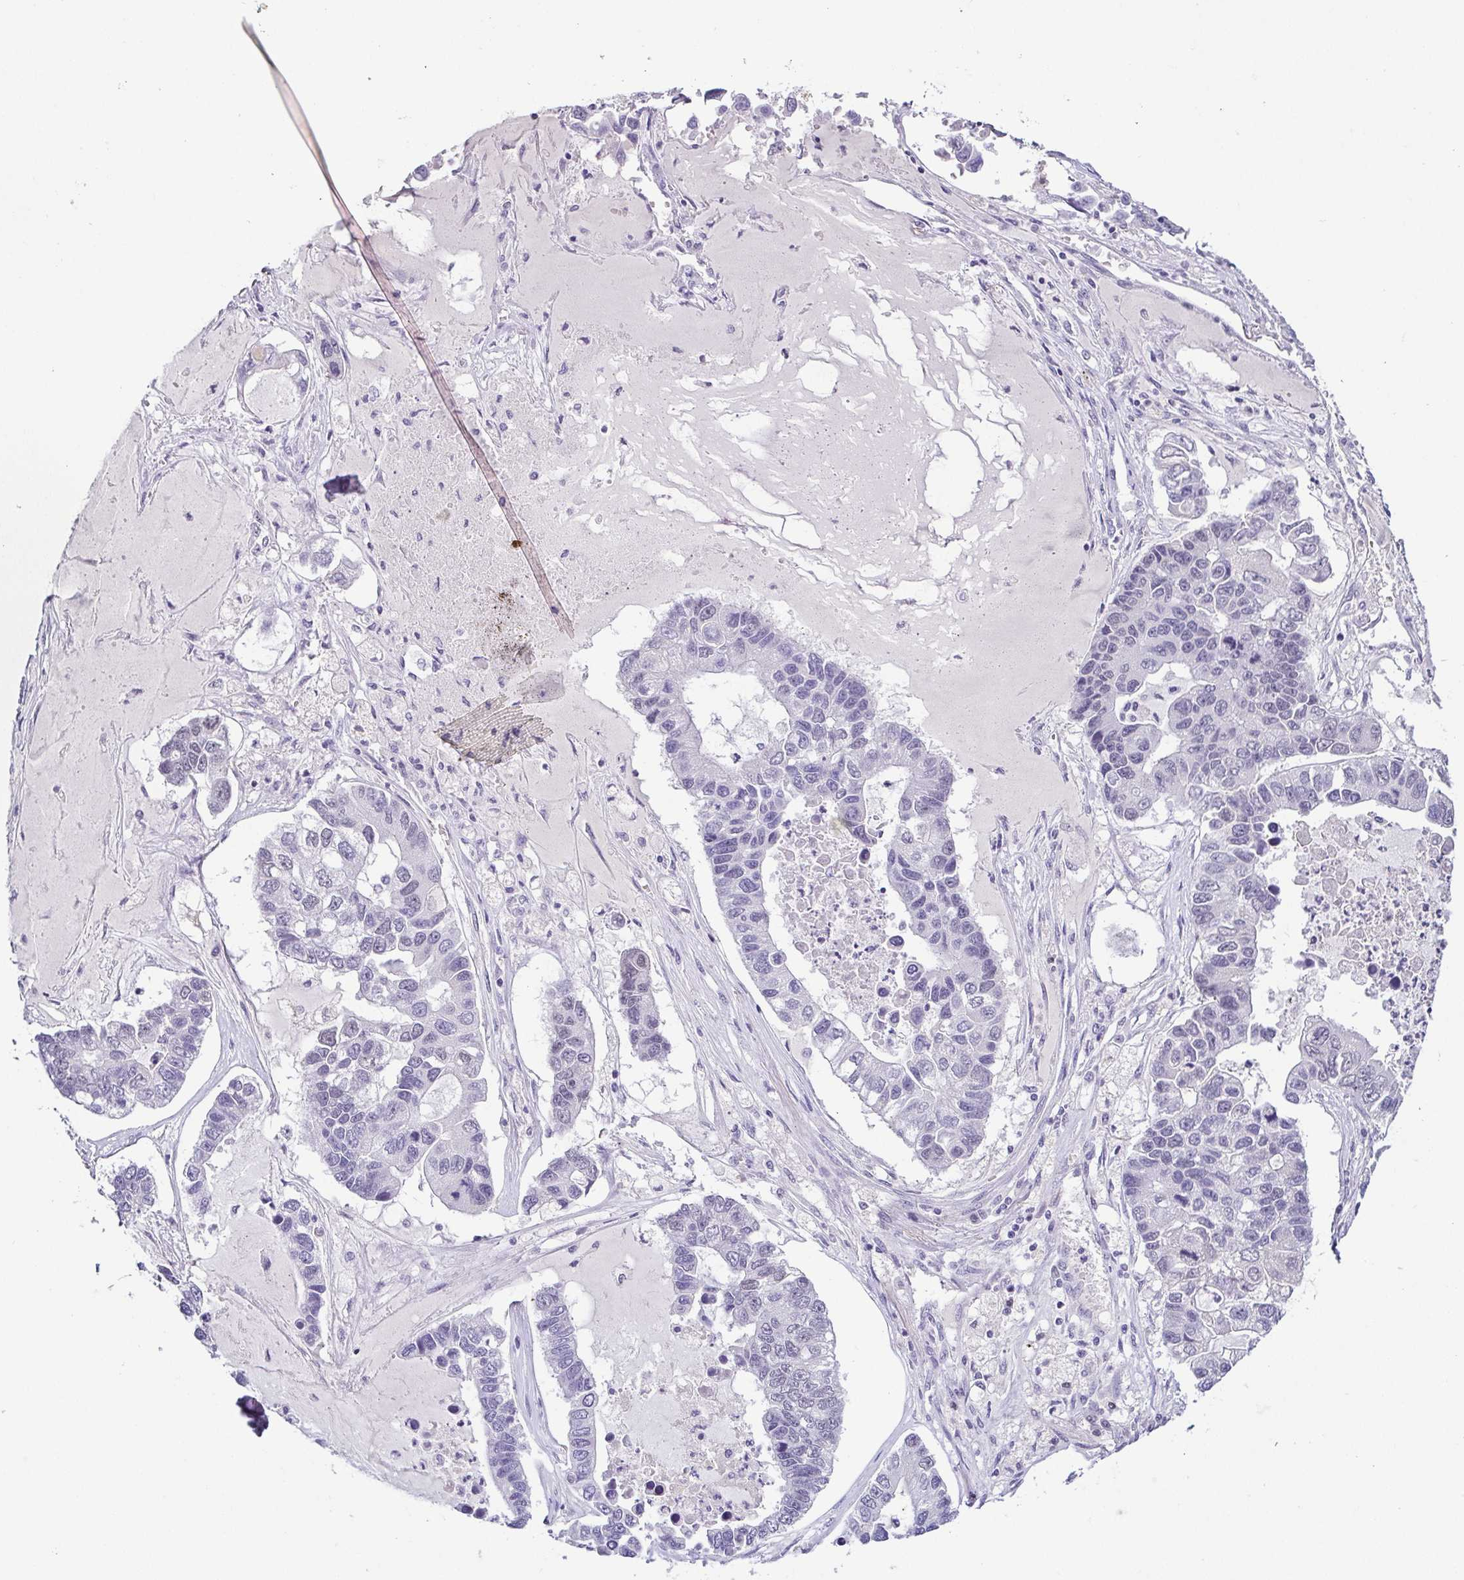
{"staining": {"intensity": "negative", "quantity": "none", "location": "none"}, "tissue": "lung cancer", "cell_type": "Tumor cells", "image_type": "cancer", "snomed": [{"axis": "morphology", "description": "Adenocarcinoma, NOS"}, {"axis": "topography", "description": "Bronchus"}, {"axis": "topography", "description": "Lung"}], "caption": "Tumor cells are negative for protein expression in human lung cancer.", "gene": "TCF3", "patient": {"sex": "female", "age": 51}}